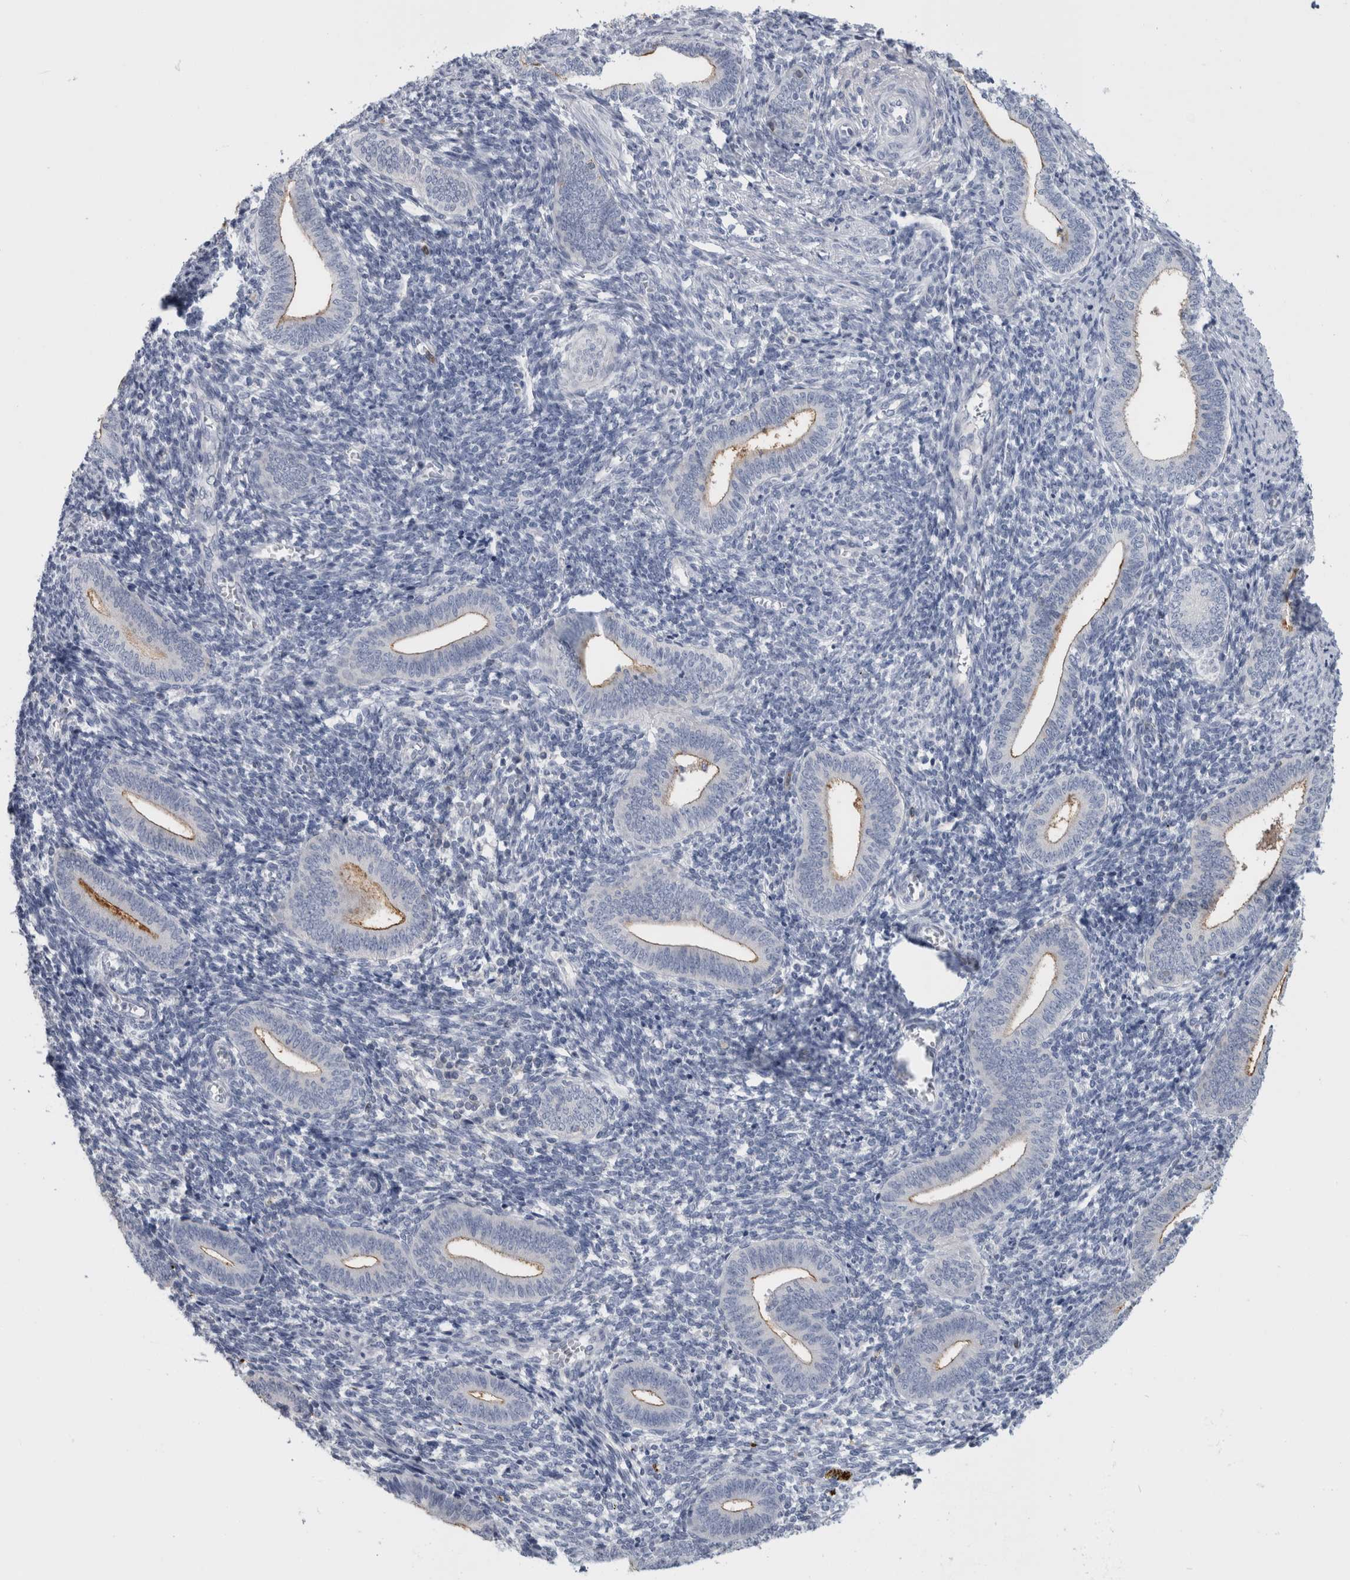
{"staining": {"intensity": "negative", "quantity": "none", "location": "none"}, "tissue": "endometrium", "cell_type": "Cells in endometrial stroma", "image_type": "normal", "snomed": [{"axis": "morphology", "description": "Normal tissue, NOS"}, {"axis": "topography", "description": "Uterus"}, {"axis": "topography", "description": "Endometrium"}], "caption": "Photomicrograph shows no significant protein positivity in cells in endometrial stroma of unremarkable endometrium.", "gene": "ANKFY1", "patient": {"sex": "female", "age": 33}}